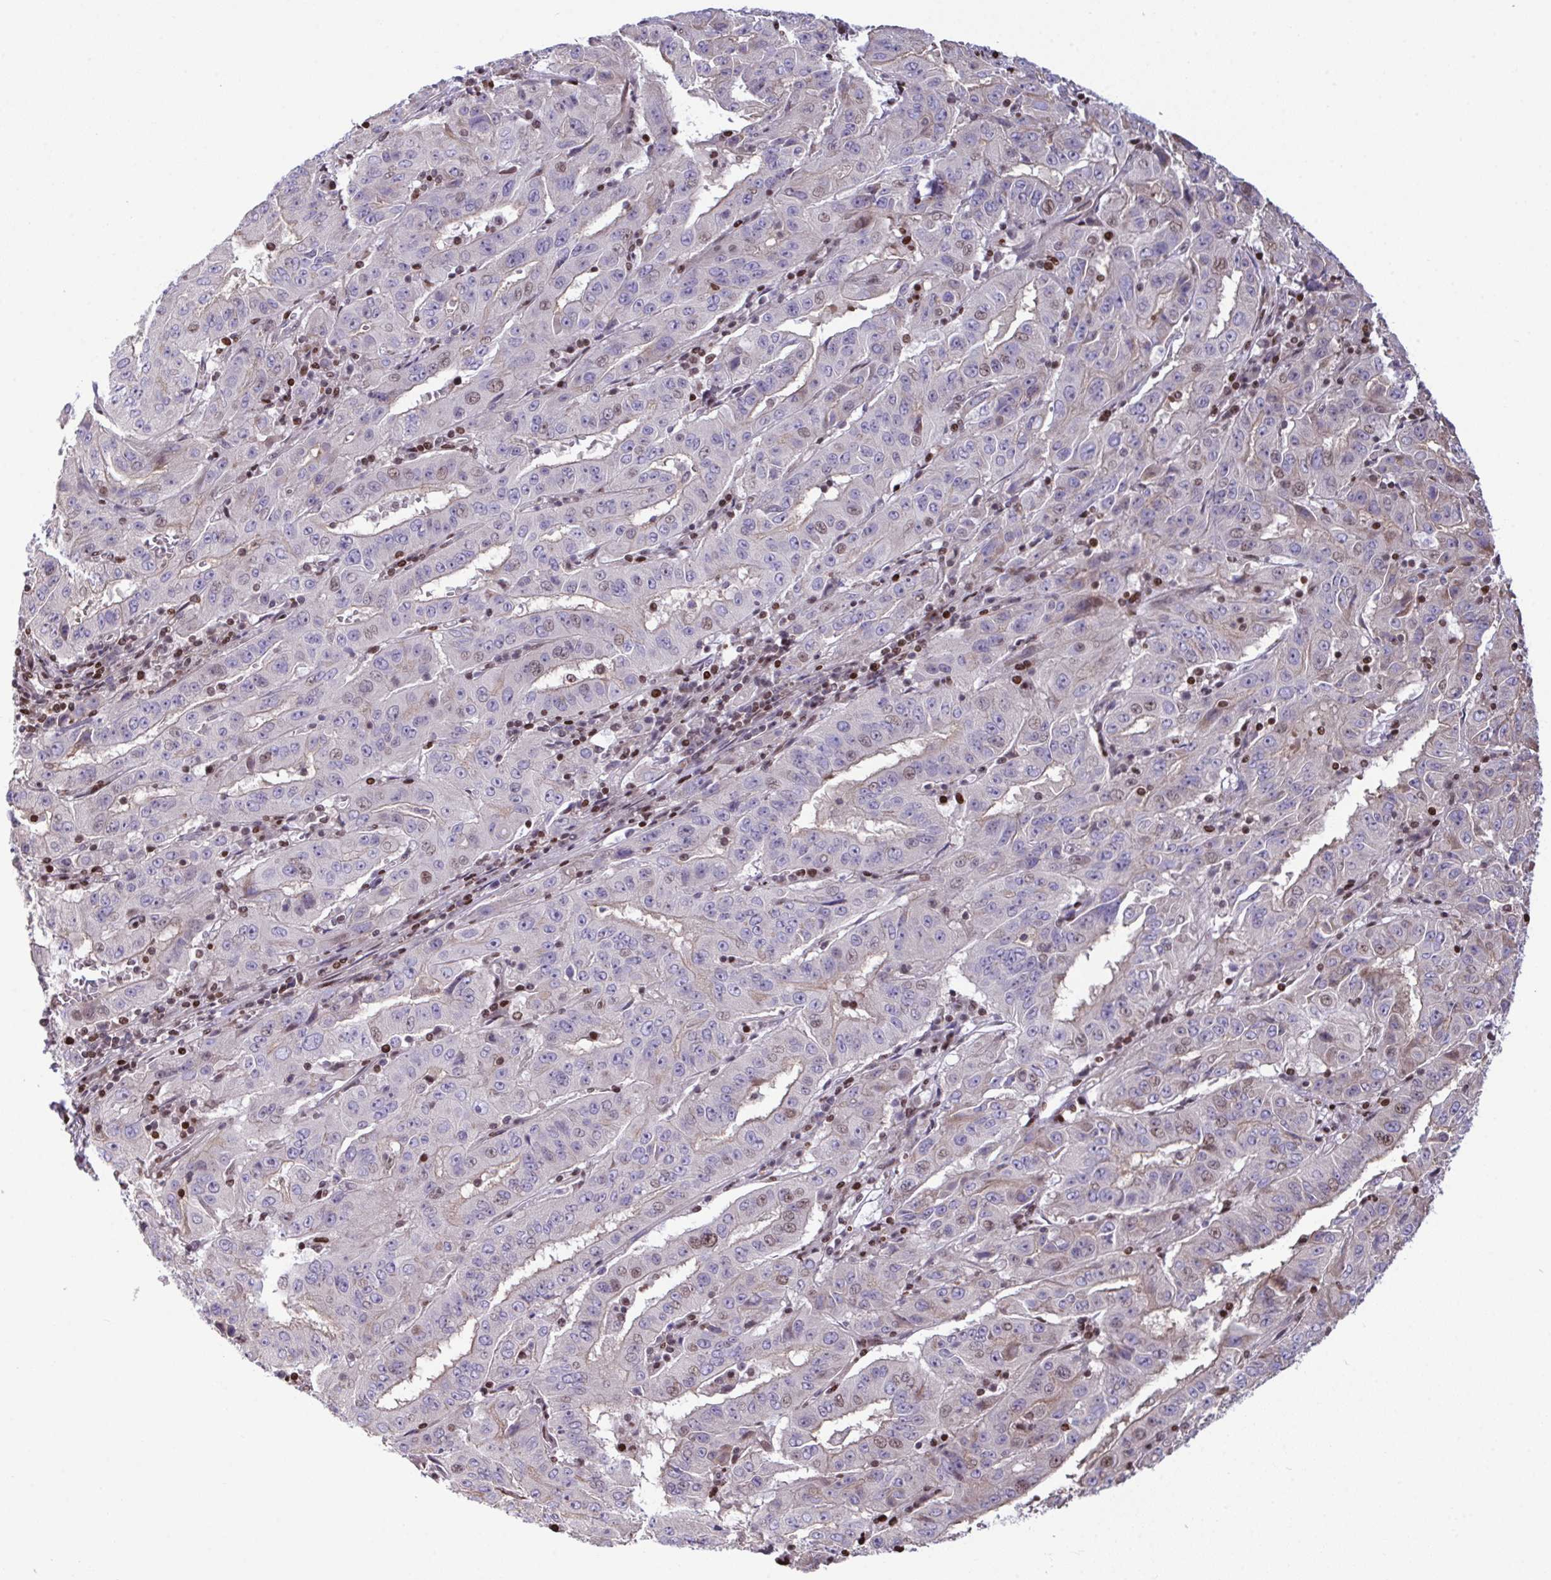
{"staining": {"intensity": "moderate", "quantity": "<25%", "location": "nuclear"}, "tissue": "pancreatic cancer", "cell_type": "Tumor cells", "image_type": "cancer", "snomed": [{"axis": "morphology", "description": "Adenocarcinoma, NOS"}, {"axis": "topography", "description": "Pancreas"}], "caption": "Immunohistochemistry histopathology image of human pancreatic cancer stained for a protein (brown), which displays low levels of moderate nuclear positivity in approximately <25% of tumor cells.", "gene": "RAPGEF5", "patient": {"sex": "male", "age": 63}}